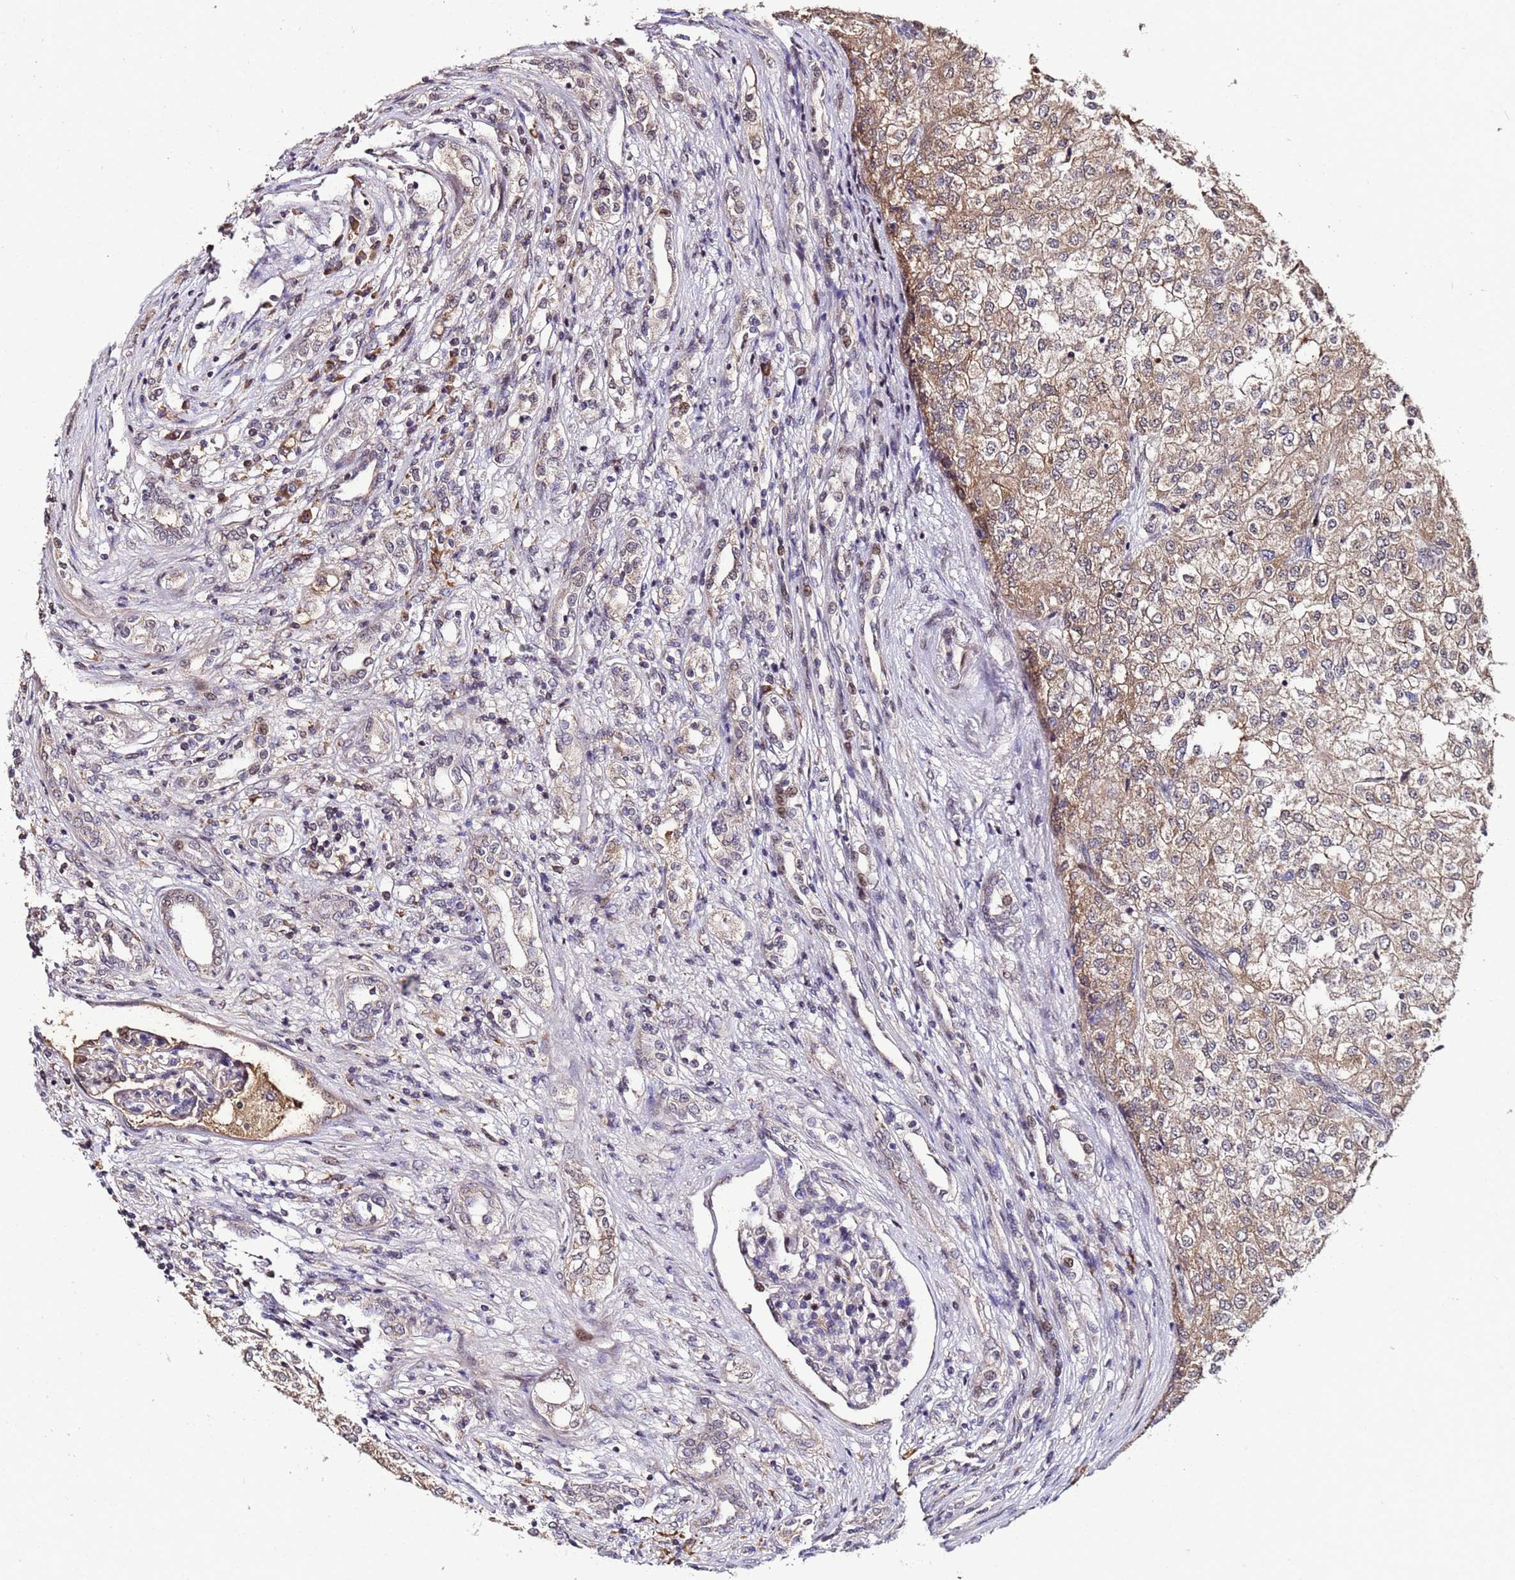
{"staining": {"intensity": "weak", "quantity": ">75%", "location": "cytoplasmic/membranous"}, "tissue": "renal cancer", "cell_type": "Tumor cells", "image_type": "cancer", "snomed": [{"axis": "morphology", "description": "Adenocarcinoma, NOS"}, {"axis": "topography", "description": "Kidney"}], "caption": "Adenocarcinoma (renal) stained with DAB (3,3'-diaminobenzidine) IHC shows low levels of weak cytoplasmic/membranous positivity in approximately >75% of tumor cells. Using DAB (brown) and hematoxylin (blue) stains, captured at high magnification using brightfield microscopy.", "gene": "WNK4", "patient": {"sex": "female", "age": 54}}